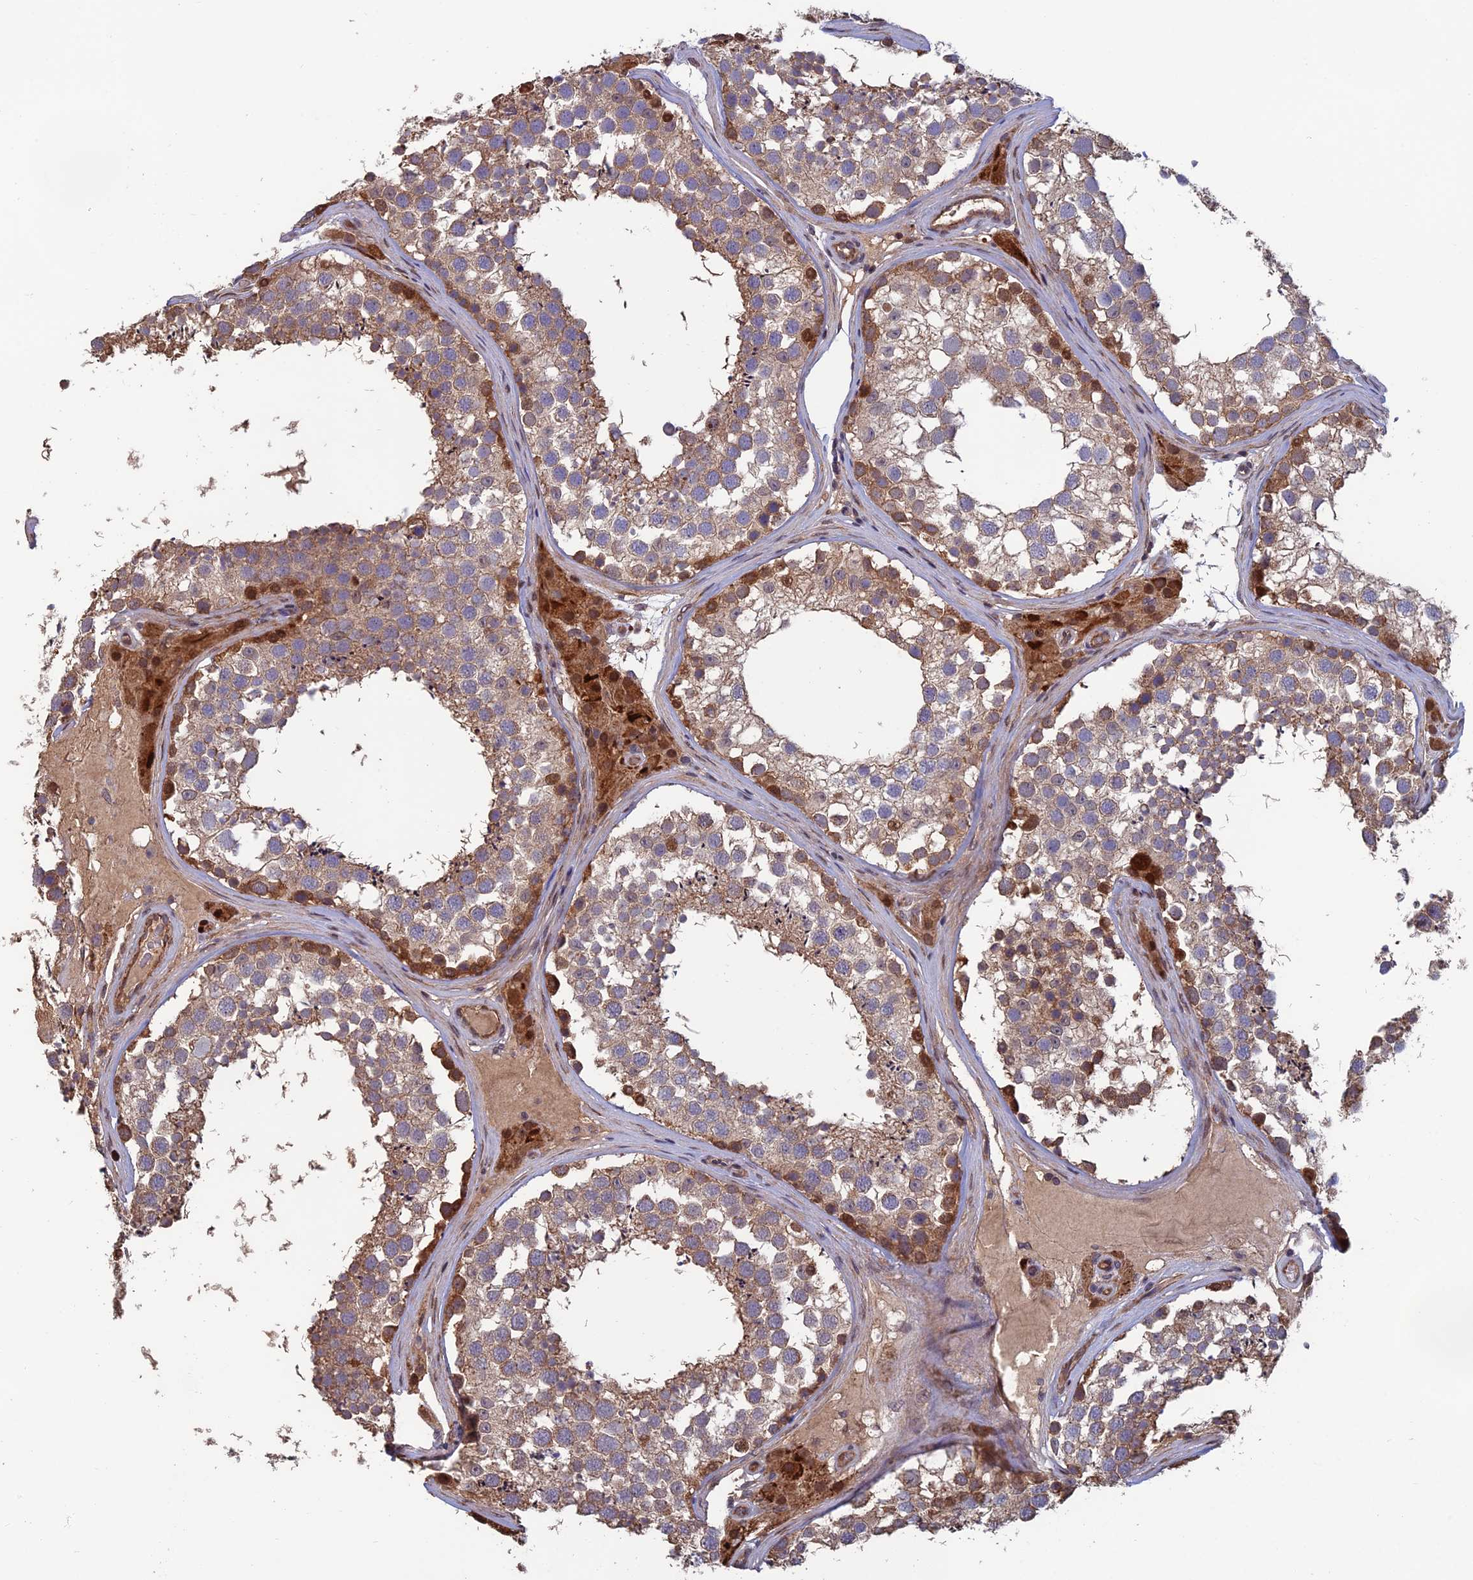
{"staining": {"intensity": "moderate", "quantity": "25%-75%", "location": "cytoplasmic/membranous,nuclear"}, "tissue": "testis", "cell_type": "Cells in seminiferous ducts", "image_type": "normal", "snomed": [{"axis": "morphology", "description": "Normal tissue, NOS"}, {"axis": "topography", "description": "Testis"}], "caption": "Immunohistochemistry (IHC) of unremarkable human testis exhibits medium levels of moderate cytoplasmic/membranous,nuclear expression in approximately 25%-75% of cells in seminiferous ducts.", "gene": "CCDC183", "patient": {"sex": "male", "age": 46}}